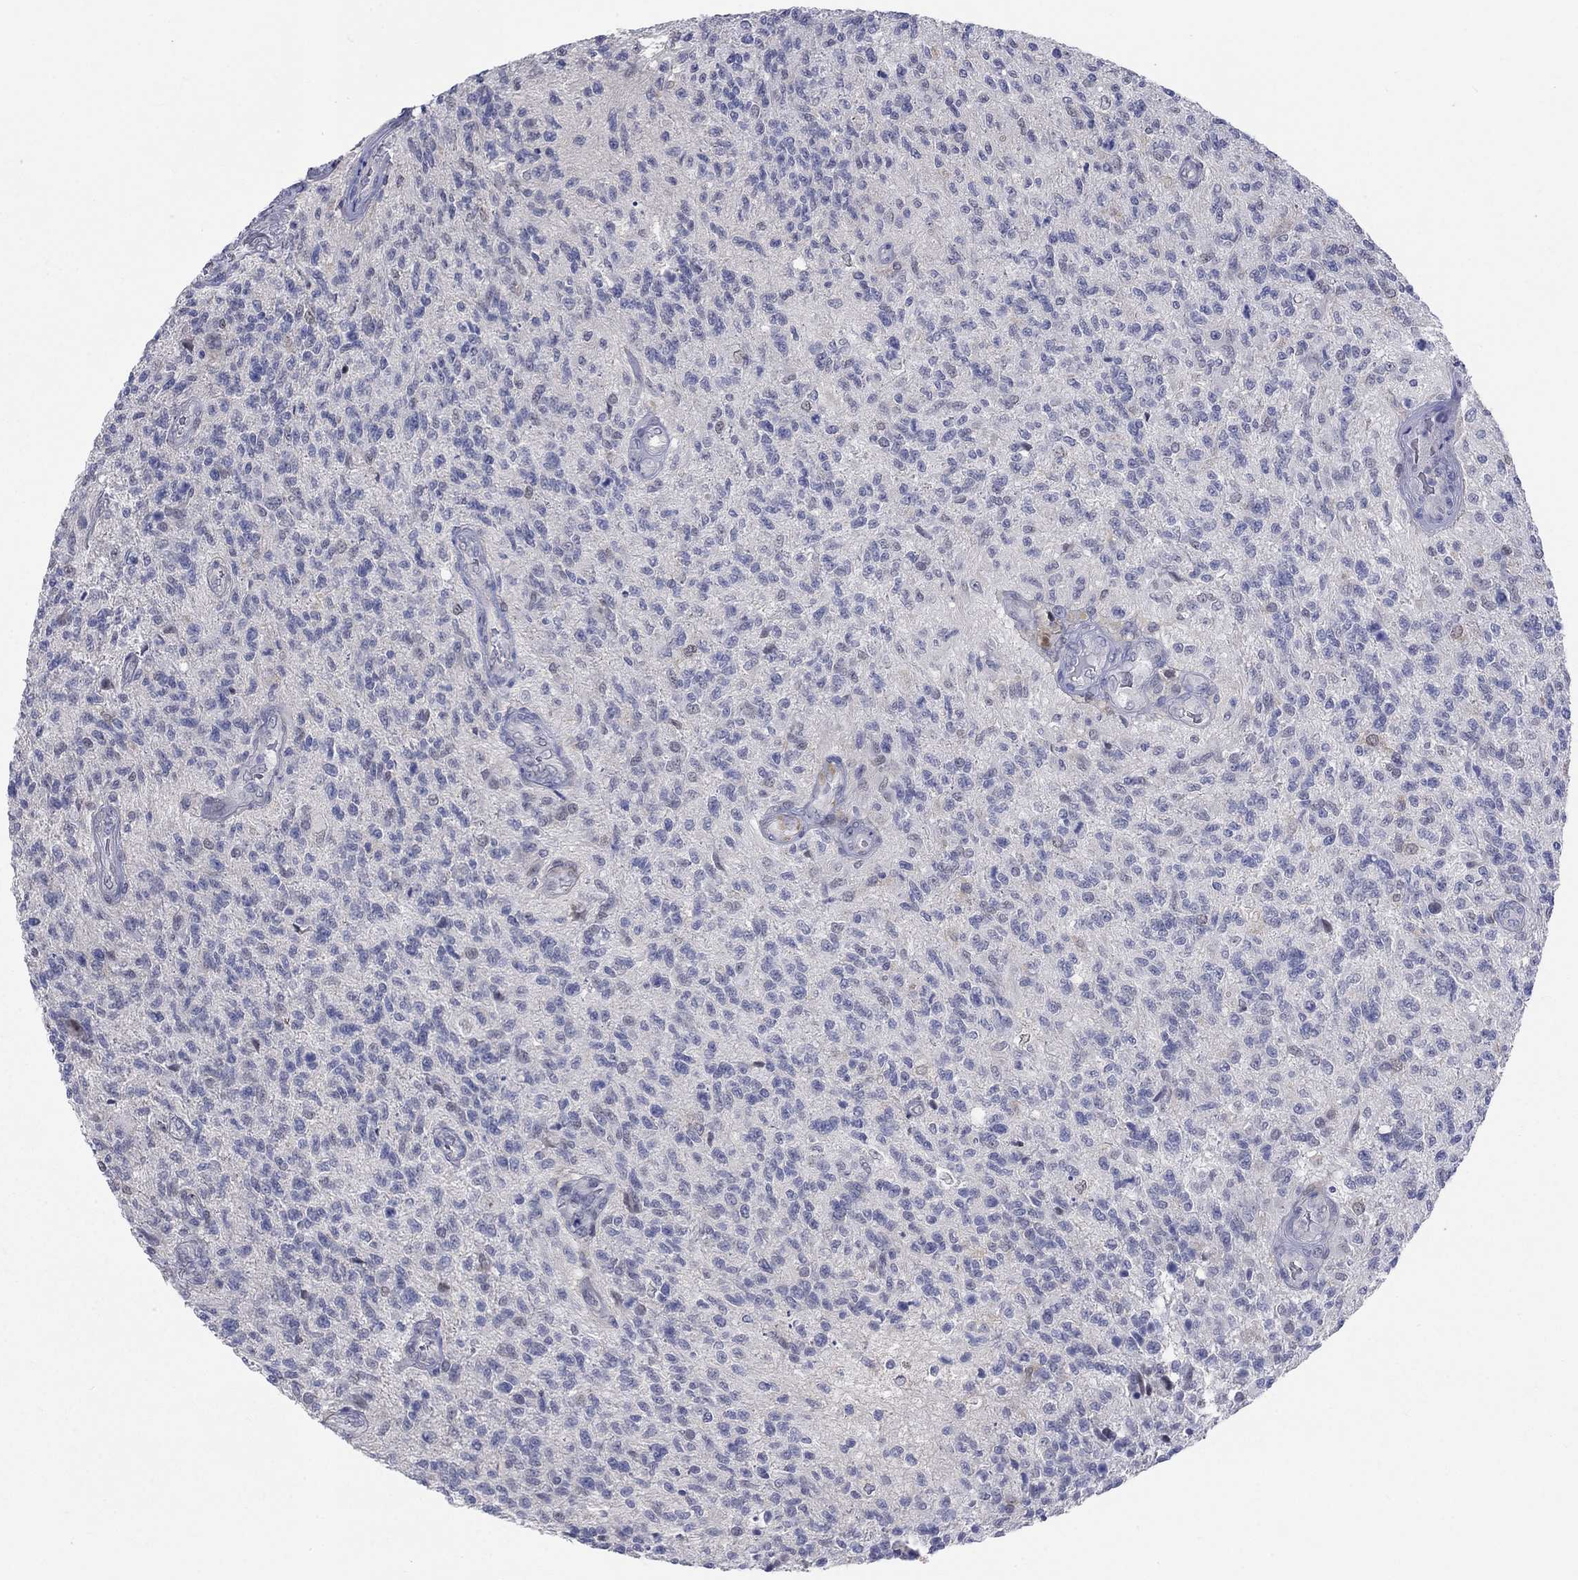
{"staining": {"intensity": "negative", "quantity": "none", "location": "none"}, "tissue": "glioma", "cell_type": "Tumor cells", "image_type": "cancer", "snomed": [{"axis": "morphology", "description": "Glioma, malignant, High grade"}, {"axis": "topography", "description": "Brain"}], "caption": "Immunohistochemical staining of glioma reveals no significant staining in tumor cells.", "gene": "EGFLAM", "patient": {"sex": "male", "age": 56}}